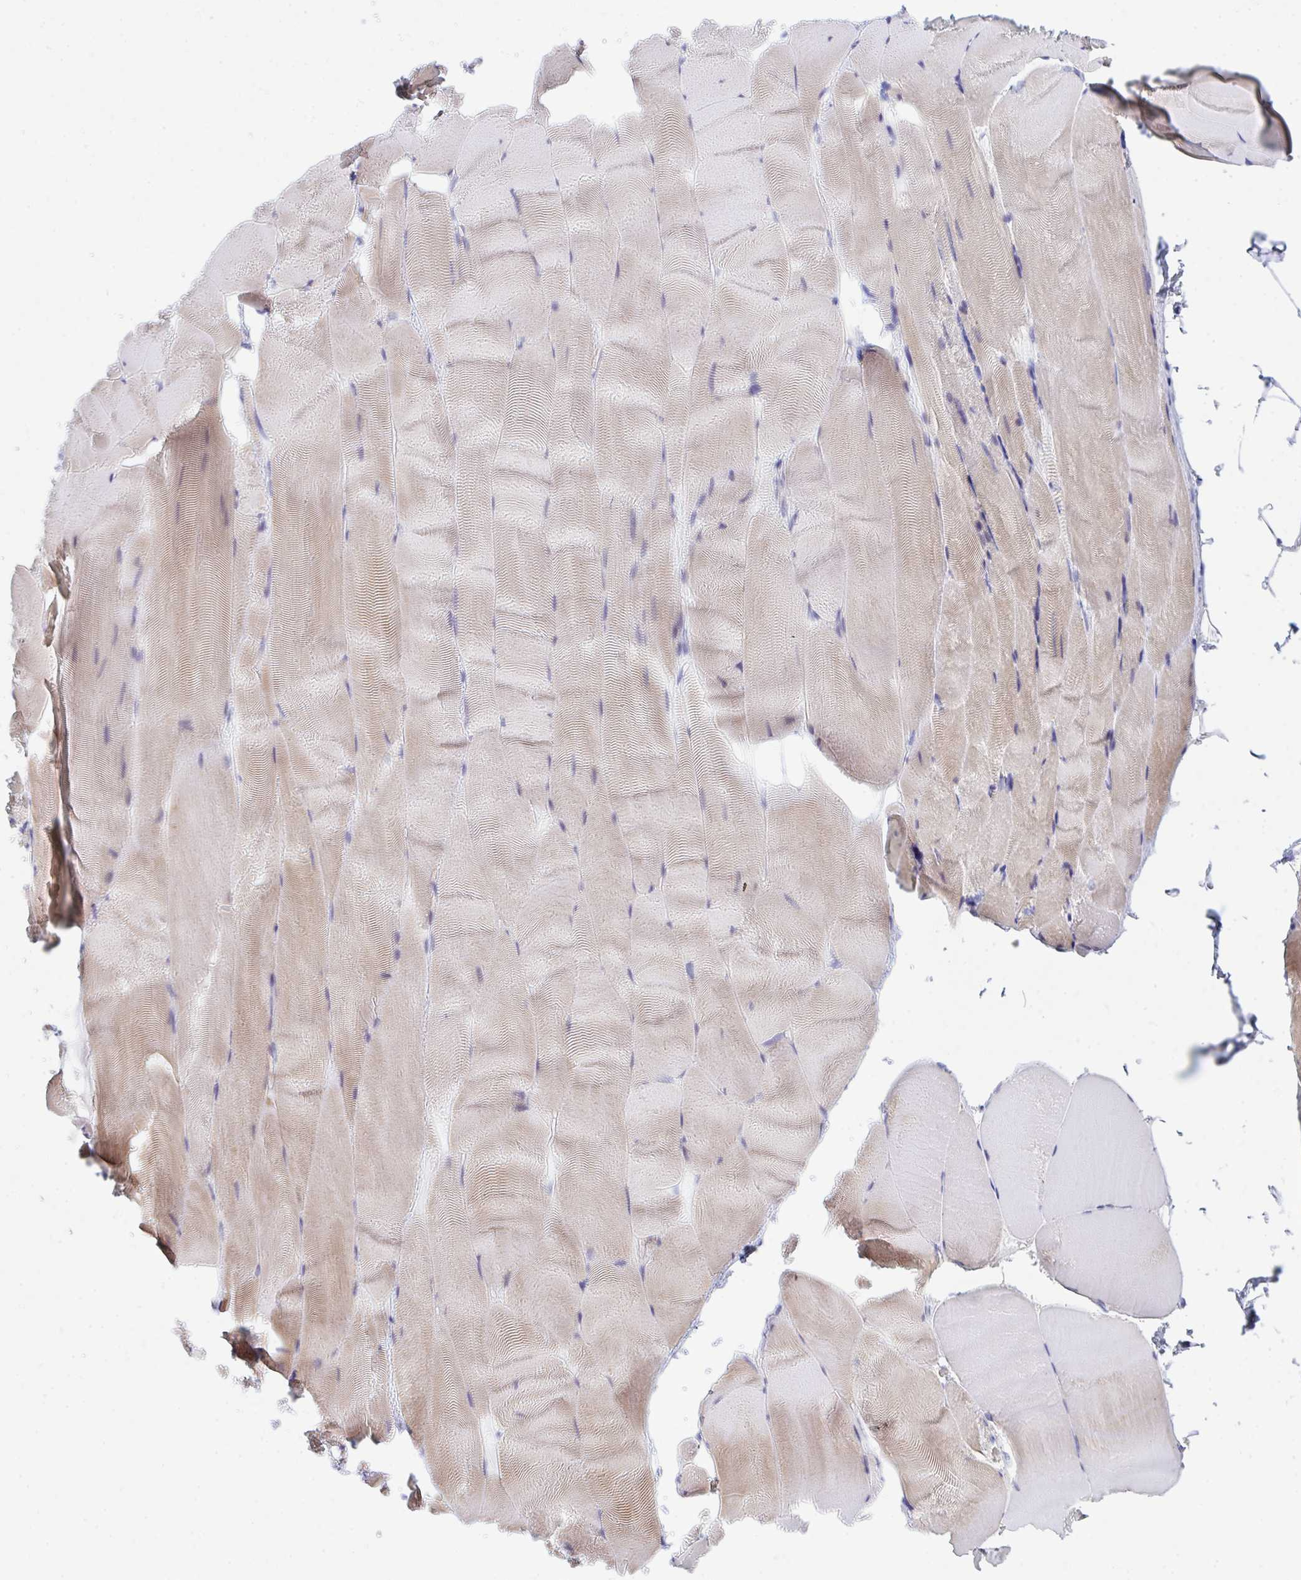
{"staining": {"intensity": "weak", "quantity": "25%-75%", "location": "cytoplasmic/membranous"}, "tissue": "skeletal muscle", "cell_type": "Myocytes", "image_type": "normal", "snomed": [{"axis": "morphology", "description": "Normal tissue, NOS"}, {"axis": "topography", "description": "Skeletal muscle"}], "caption": "This histopathology image shows immunohistochemistry staining of unremarkable human skeletal muscle, with low weak cytoplasmic/membranous positivity in approximately 25%-75% of myocytes.", "gene": "CEP170B", "patient": {"sex": "female", "age": 64}}